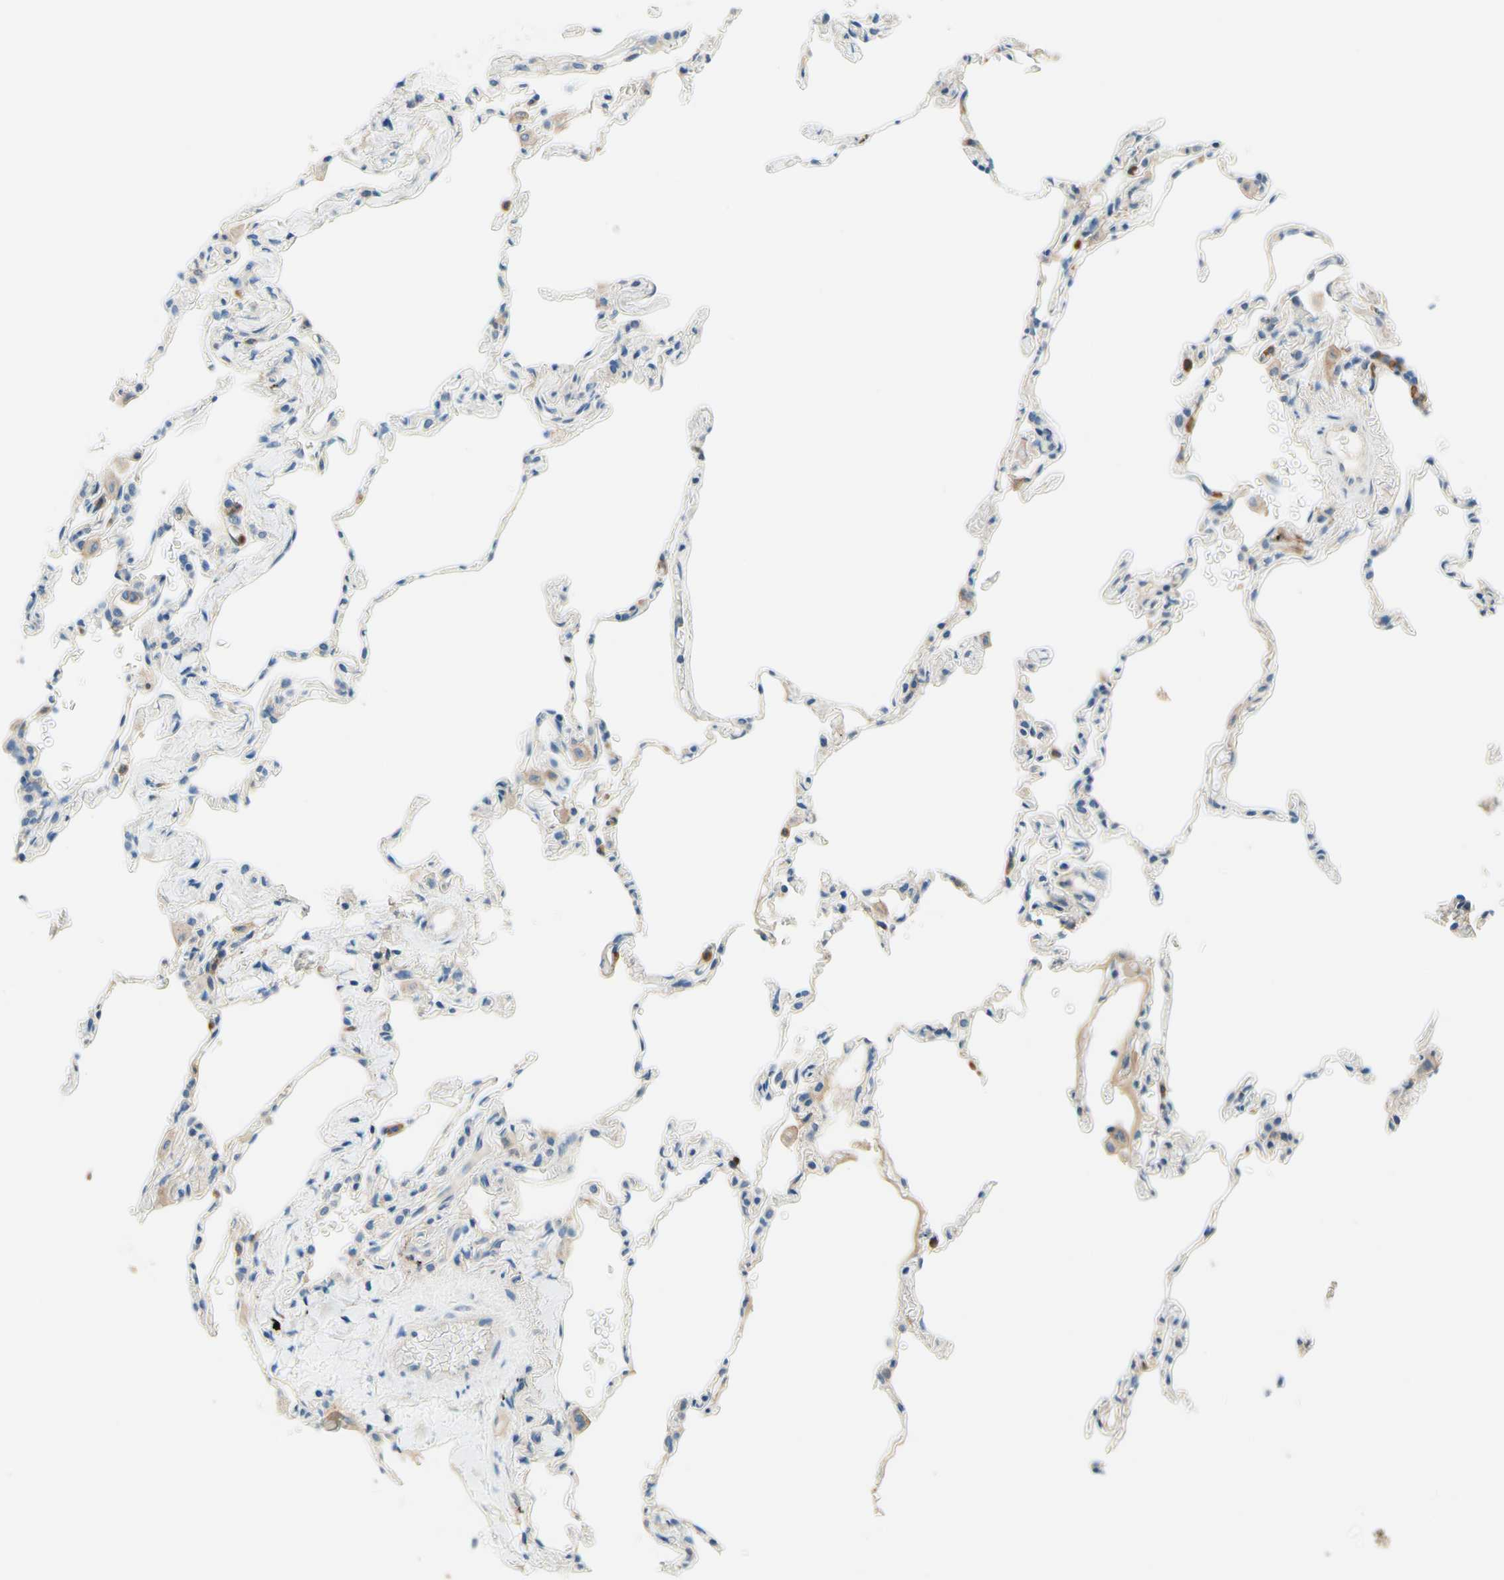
{"staining": {"intensity": "weak", "quantity": "25%-75%", "location": "cytoplasmic/membranous"}, "tissue": "lung", "cell_type": "Alveolar cells", "image_type": "normal", "snomed": [{"axis": "morphology", "description": "Normal tissue, NOS"}, {"axis": "topography", "description": "Lung"}], "caption": "Lung stained with immunohistochemistry shows weak cytoplasmic/membranous staining in about 25%-75% of alveolar cells.", "gene": "SIGLEC9", "patient": {"sex": "male", "age": 59}}